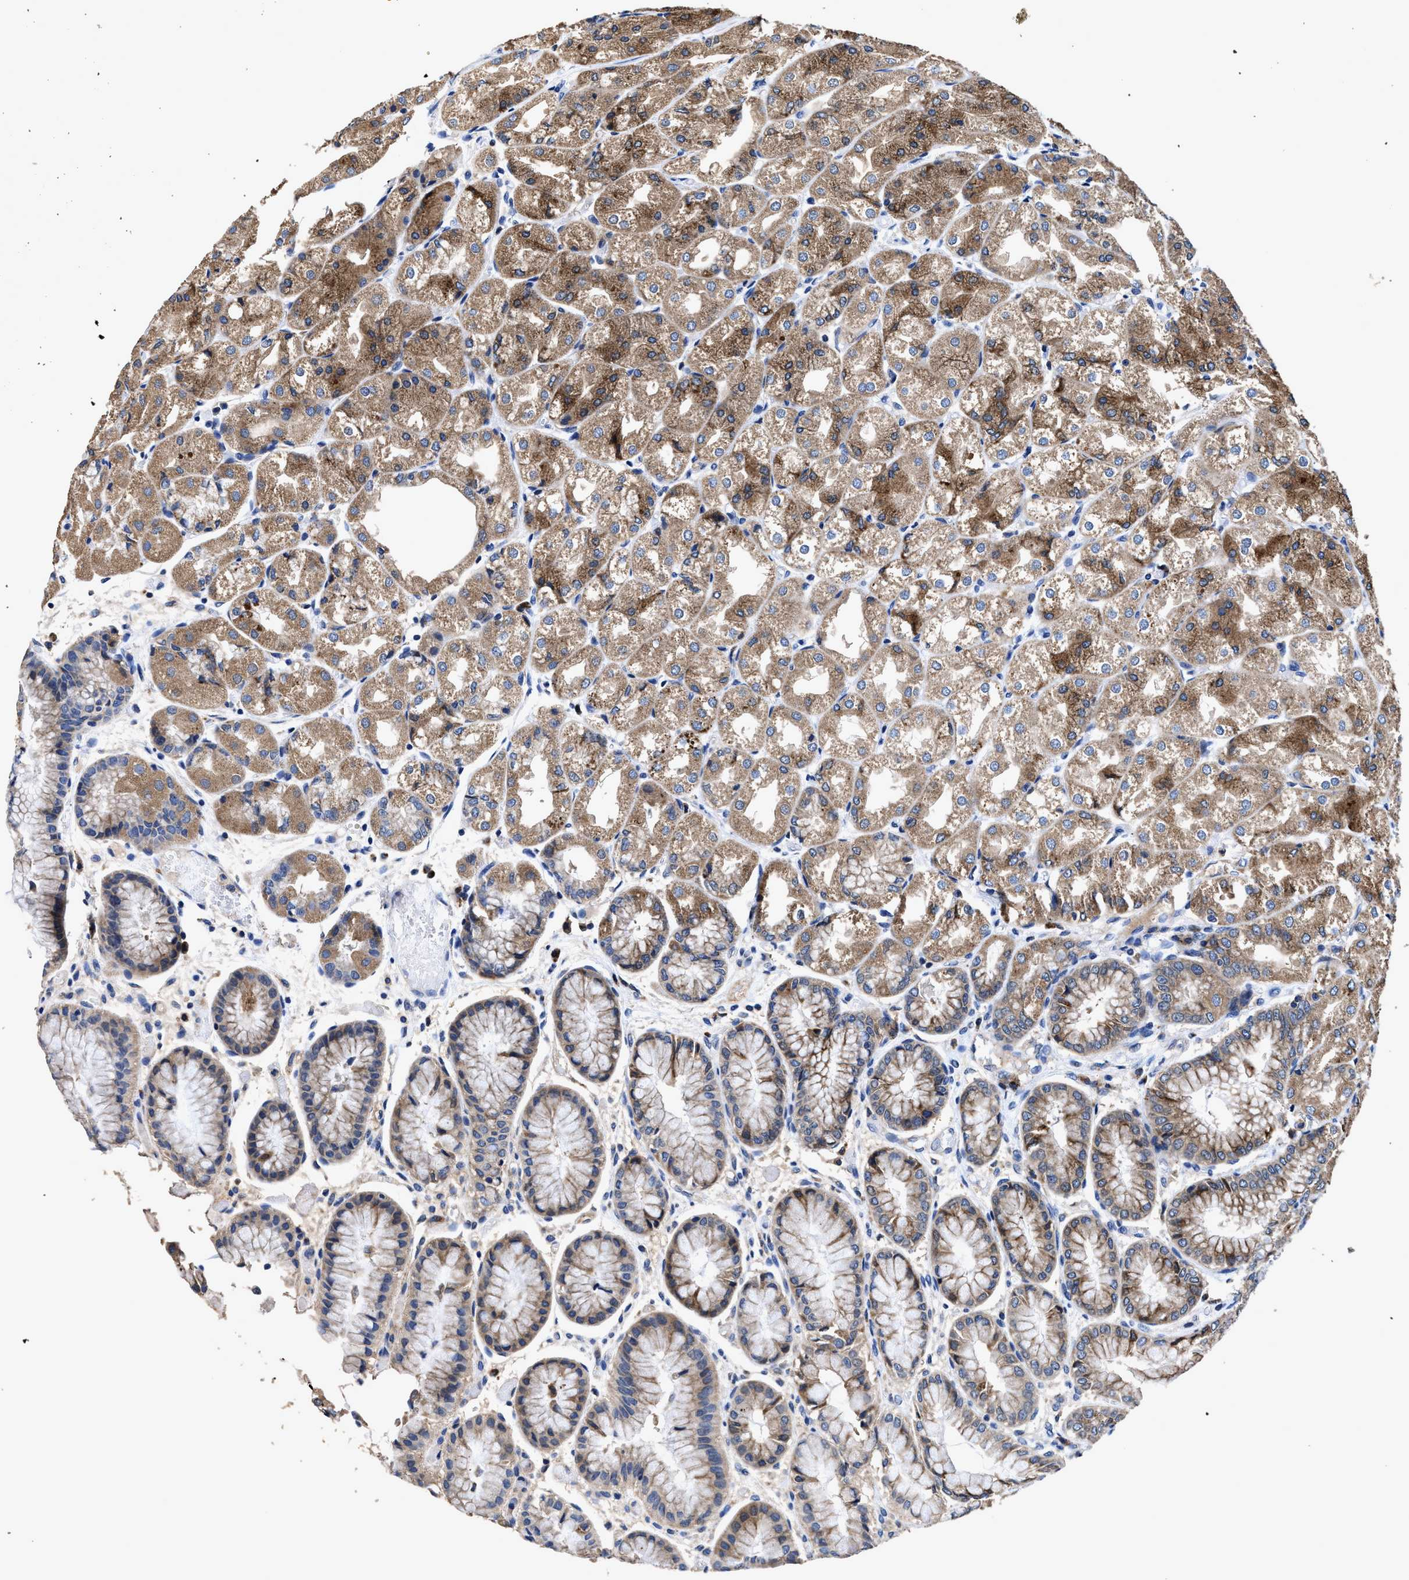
{"staining": {"intensity": "moderate", "quantity": ">75%", "location": "cytoplasmic/membranous"}, "tissue": "stomach", "cell_type": "Glandular cells", "image_type": "normal", "snomed": [{"axis": "morphology", "description": "Normal tissue, NOS"}, {"axis": "topography", "description": "Stomach, upper"}], "caption": "Benign stomach reveals moderate cytoplasmic/membranous positivity in about >75% of glandular cells, visualized by immunohistochemistry.", "gene": "UBR4", "patient": {"sex": "male", "age": 72}}